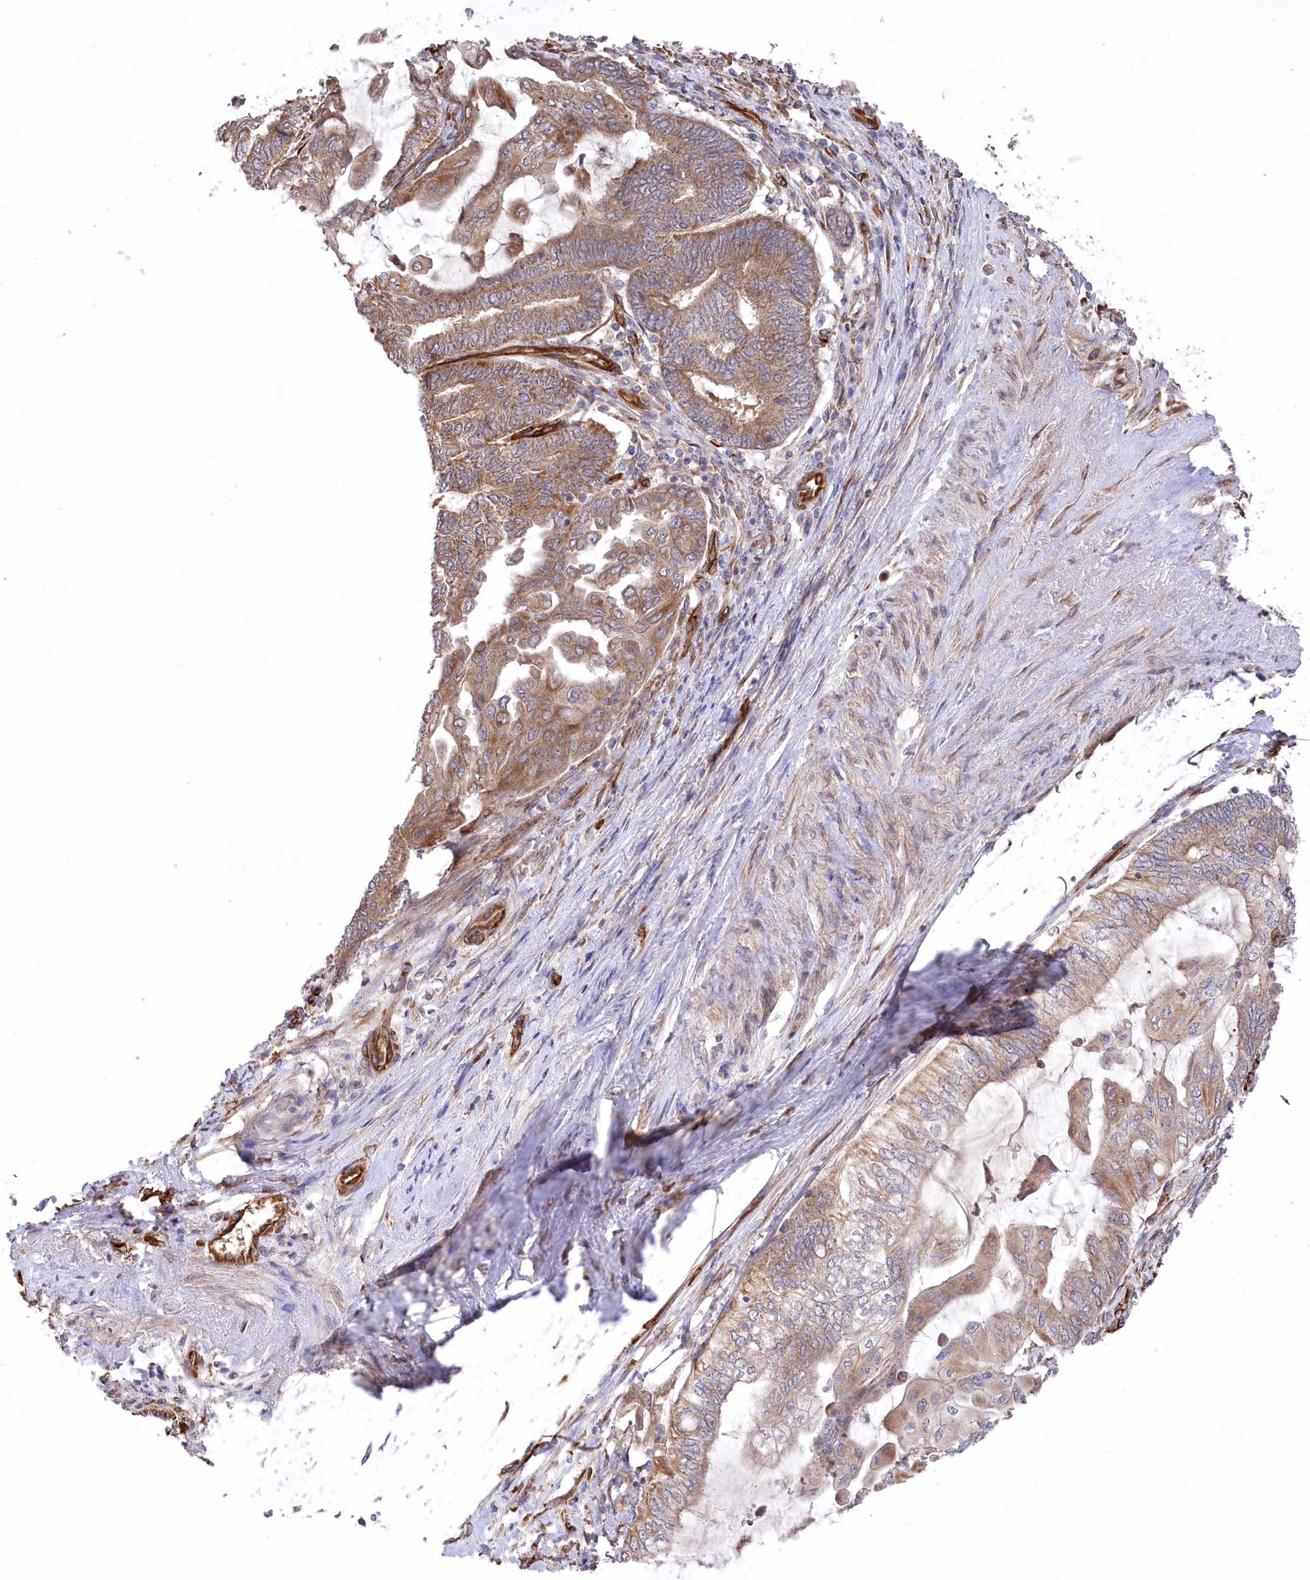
{"staining": {"intensity": "moderate", "quantity": ">75%", "location": "cytoplasmic/membranous"}, "tissue": "endometrial cancer", "cell_type": "Tumor cells", "image_type": "cancer", "snomed": [{"axis": "morphology", "description": "Adenocarcinoma, NOS"}, {"axis": "topography", "description": "Uterus"}, {"axis": "topography", "description": "Endometrium"}], "caption": "DAB immunohistochemical staining of endometrial adenocarcinoma exhibits moderate cytoplasmic/membranous protein staining in approximately >75% of tumor cells.", "gene": "MTPAP", "patient": {"sex": "female", "age": 70}}